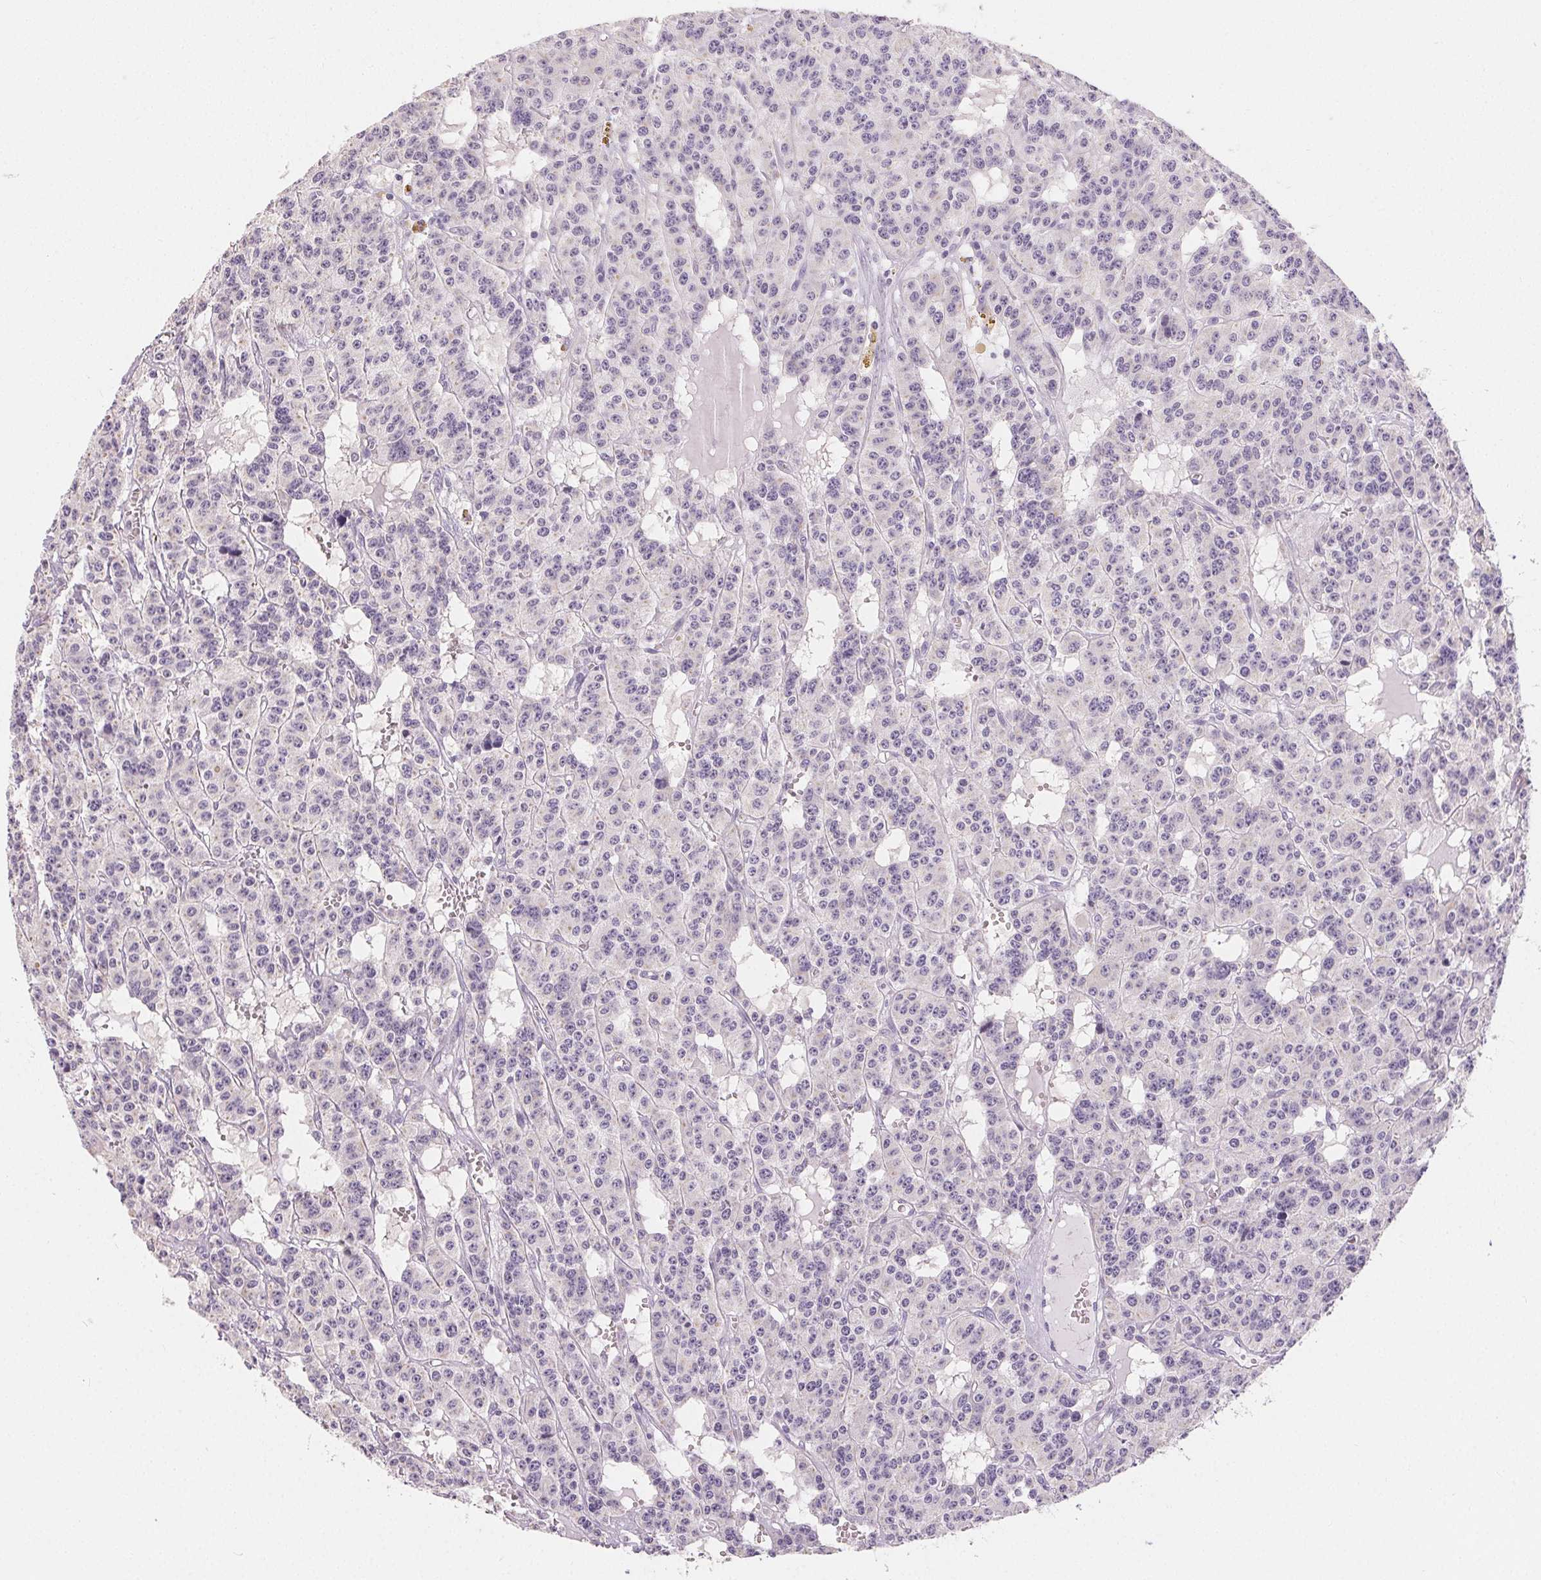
{"staining": {"intensity": "negative", "quantity": "none", "location": "none"}, "tissue": "carcinoid", "cell_type": "Tumor cells", "image_type": "cancer", "snomed": [{"axis": "morphology", "description": "Carcinoid, malignant, NOS"}, {"axis": "topography", "description": "Lung"}], "caption": "DAB immunohistochemical staining of carcinoid (malignant) shows no significant positivity in tumor cells.", "gene": "SFTPD", "patient": {"sex": "female", "age": 71}}